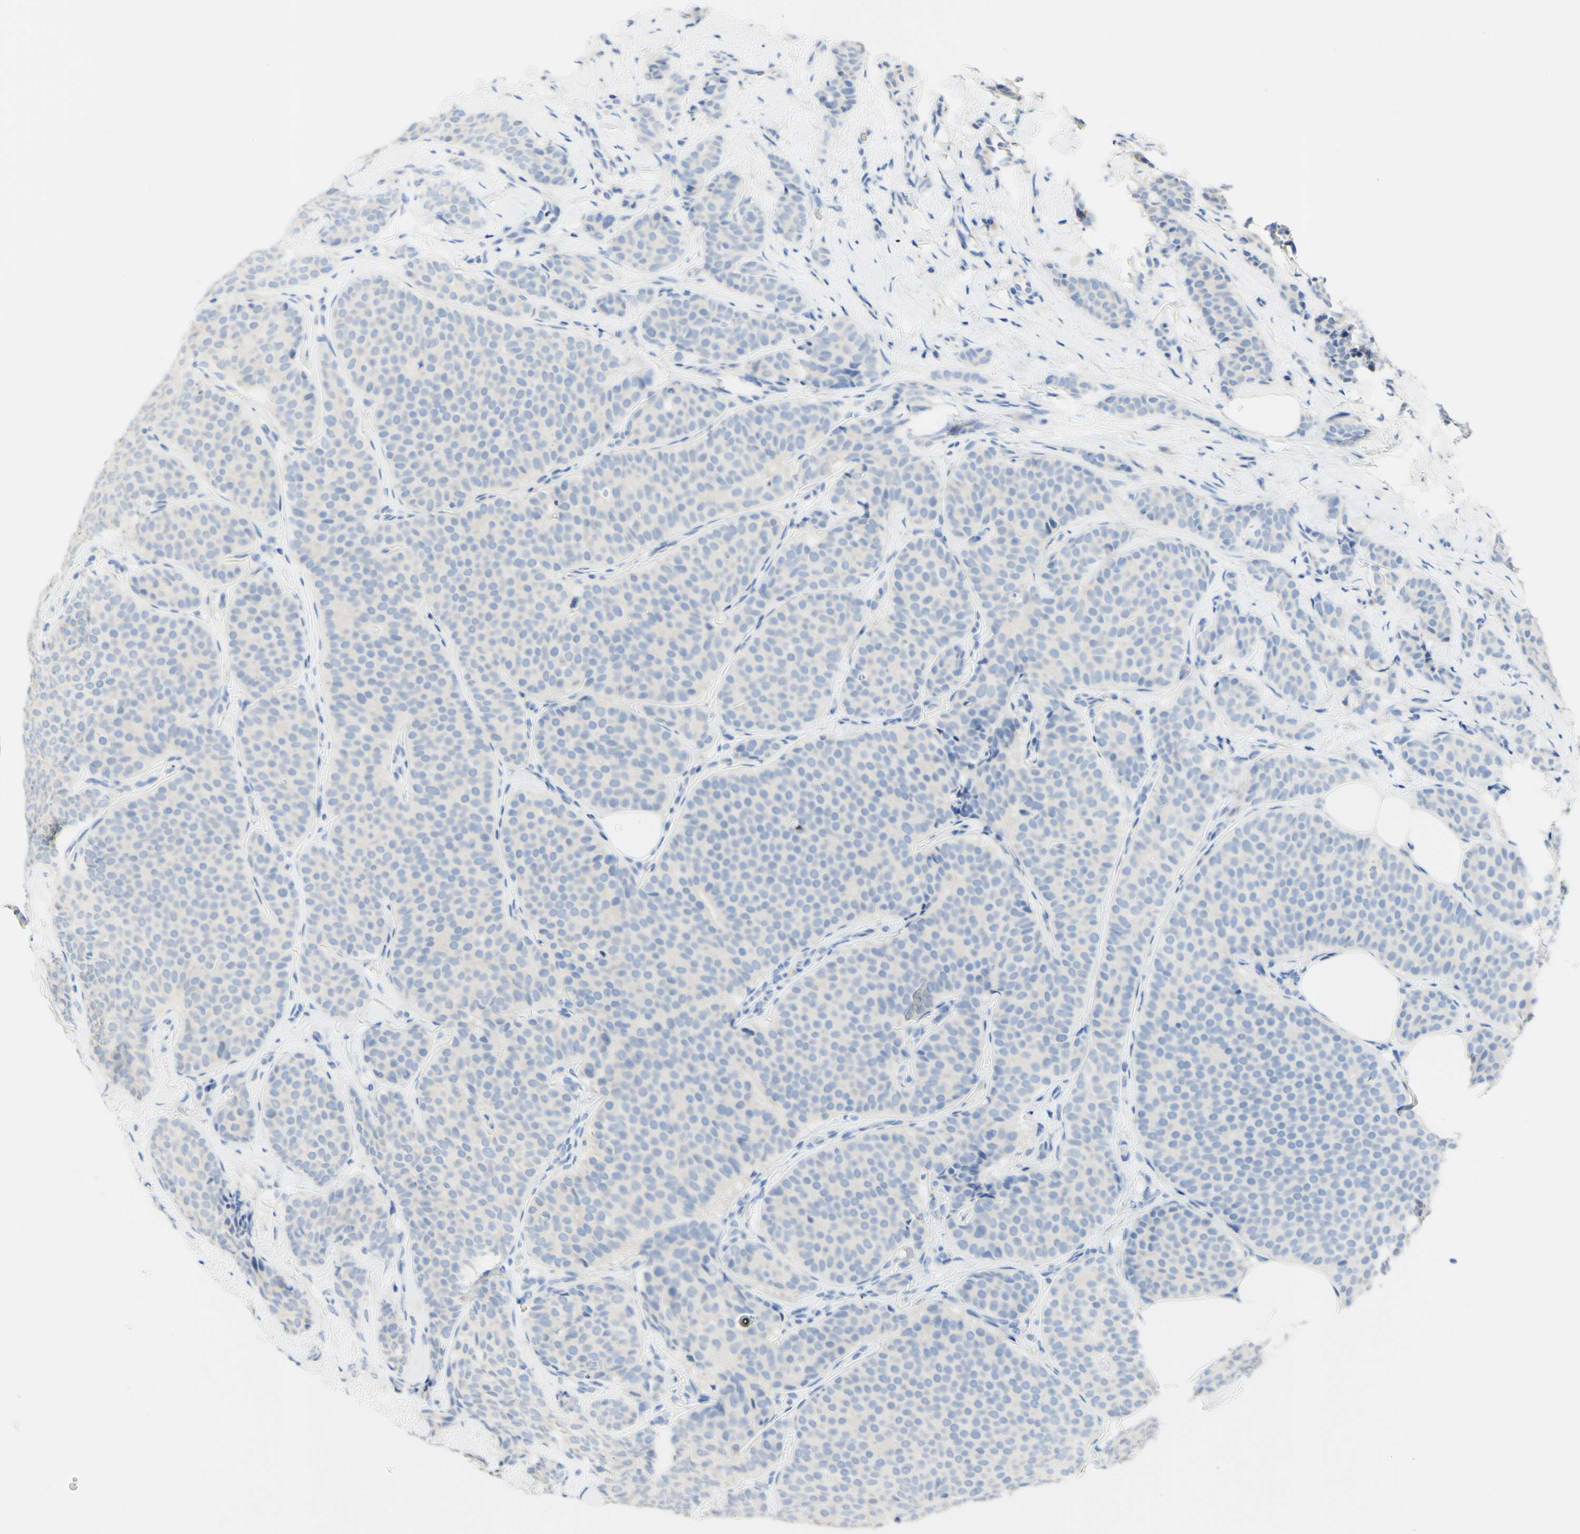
{"staining": {"intensity": "negative", "quantity": "none", "location": "none"}, "tissue": "breast cancer", "cell_type": "Tumor cells", "image_type": "cancer", "snomed": [{"axis": "morphology", "description": "Lobular carcinoma"}, {"axis": "topography", "description": "Skin"}, {"axis": "topography", "description": "Breast"}], "caption": "A photomicrograph of human breast cancer (lobular carcinoma) is negative for staining in tumor cells.", "gene": "FGF4", "patient": {"sex": "female", "age": 46}}